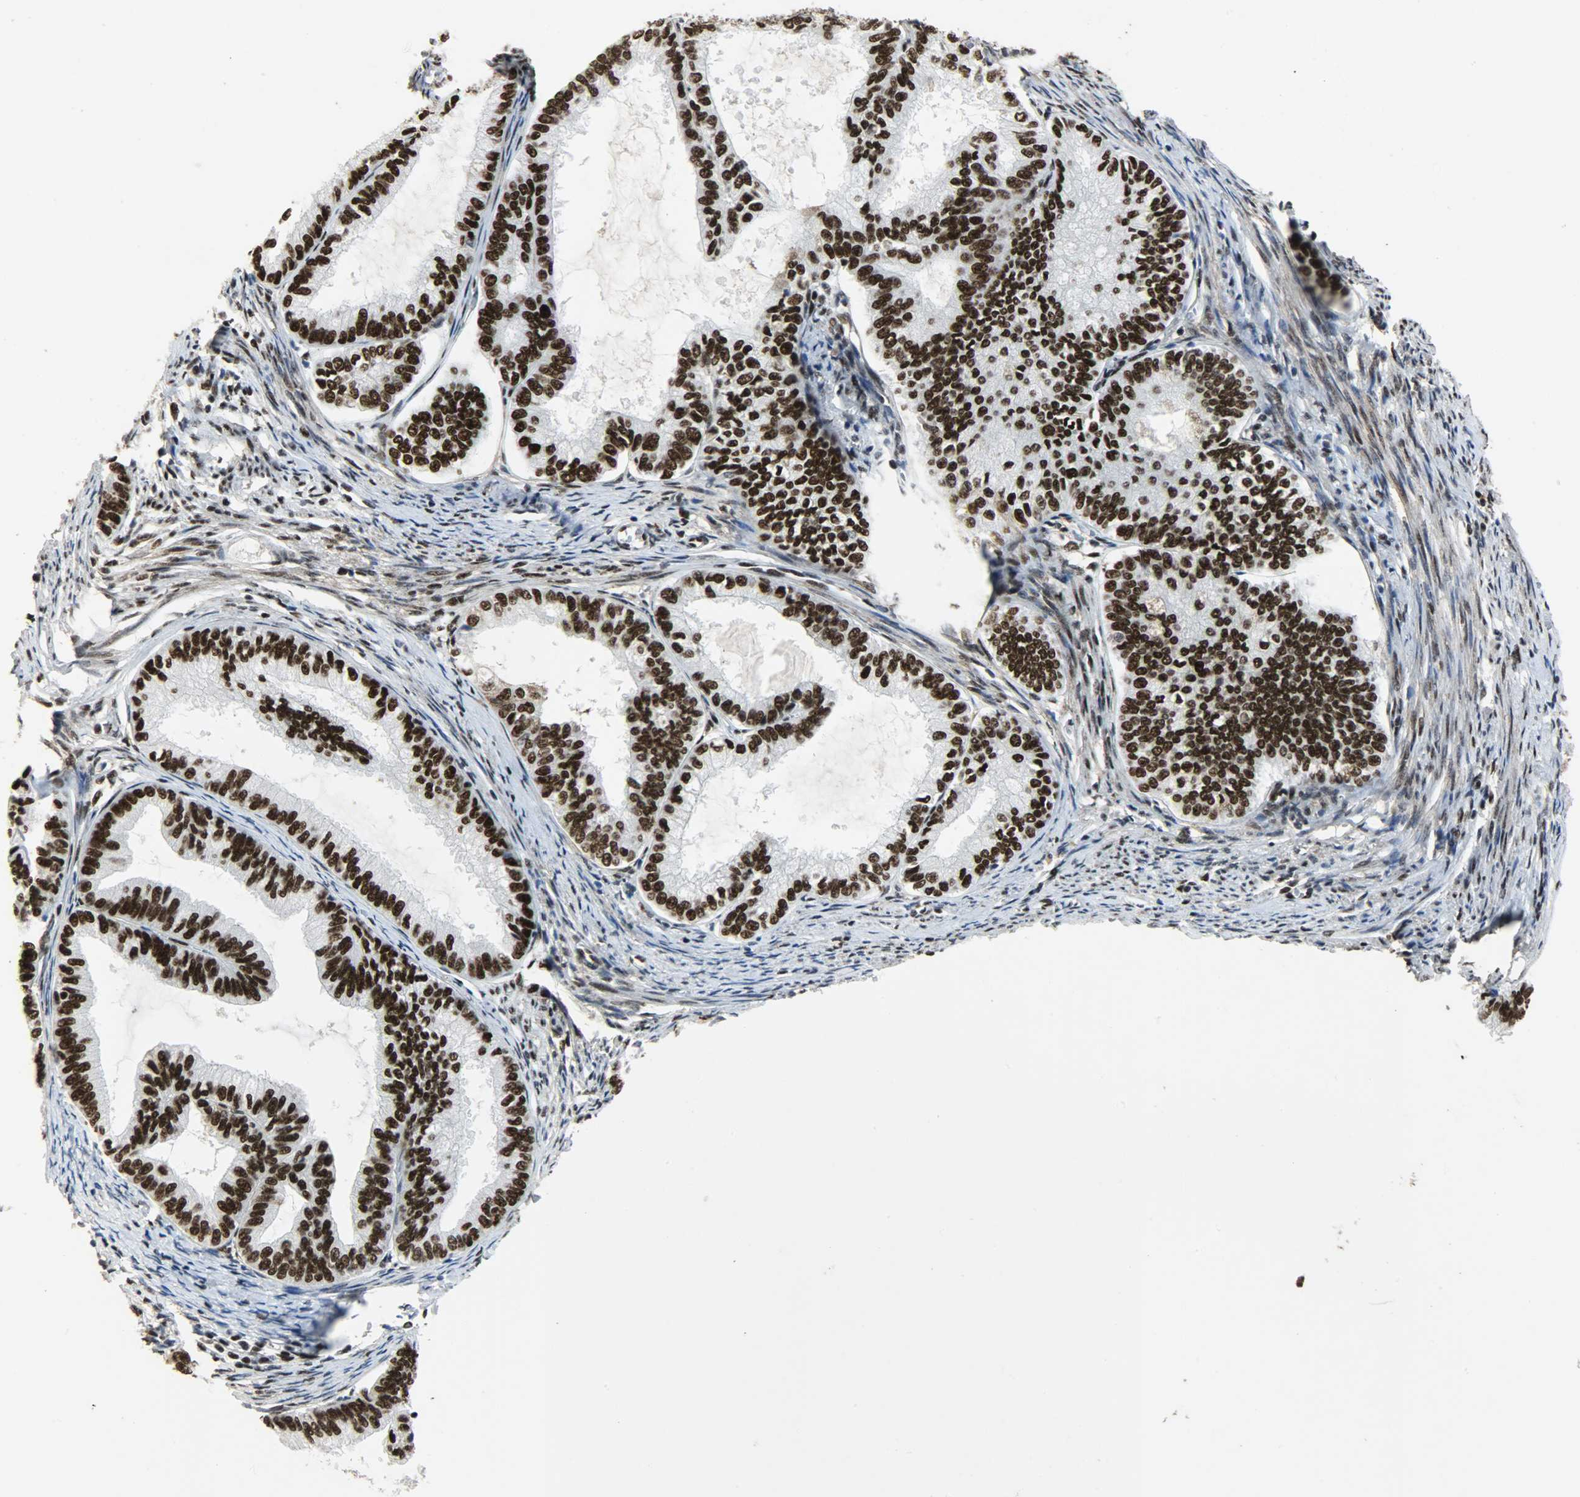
{"staining": {"intensity": "strong", "quantity": ">75%", "location": "nuclear"}, "tissue": "endometrial cancer", "cell_type": "Tumor cells", "image_type": "cancer", "snomed": [{"axis": "morphology", "description": "Adenocarcinoma, NOS"}, {"axis": "topography", "description": "Endometrium"}], "caption": "IHC histopathology image of neoplastic tissue: endometrial cancer stained using IHC reveals high levels of strong protein expression localized specifically in the nuclear of tumor cells, appearing as a nuclear brown color.", "gene": "SSB", "patient": {"sex": "female", "age": 86}}